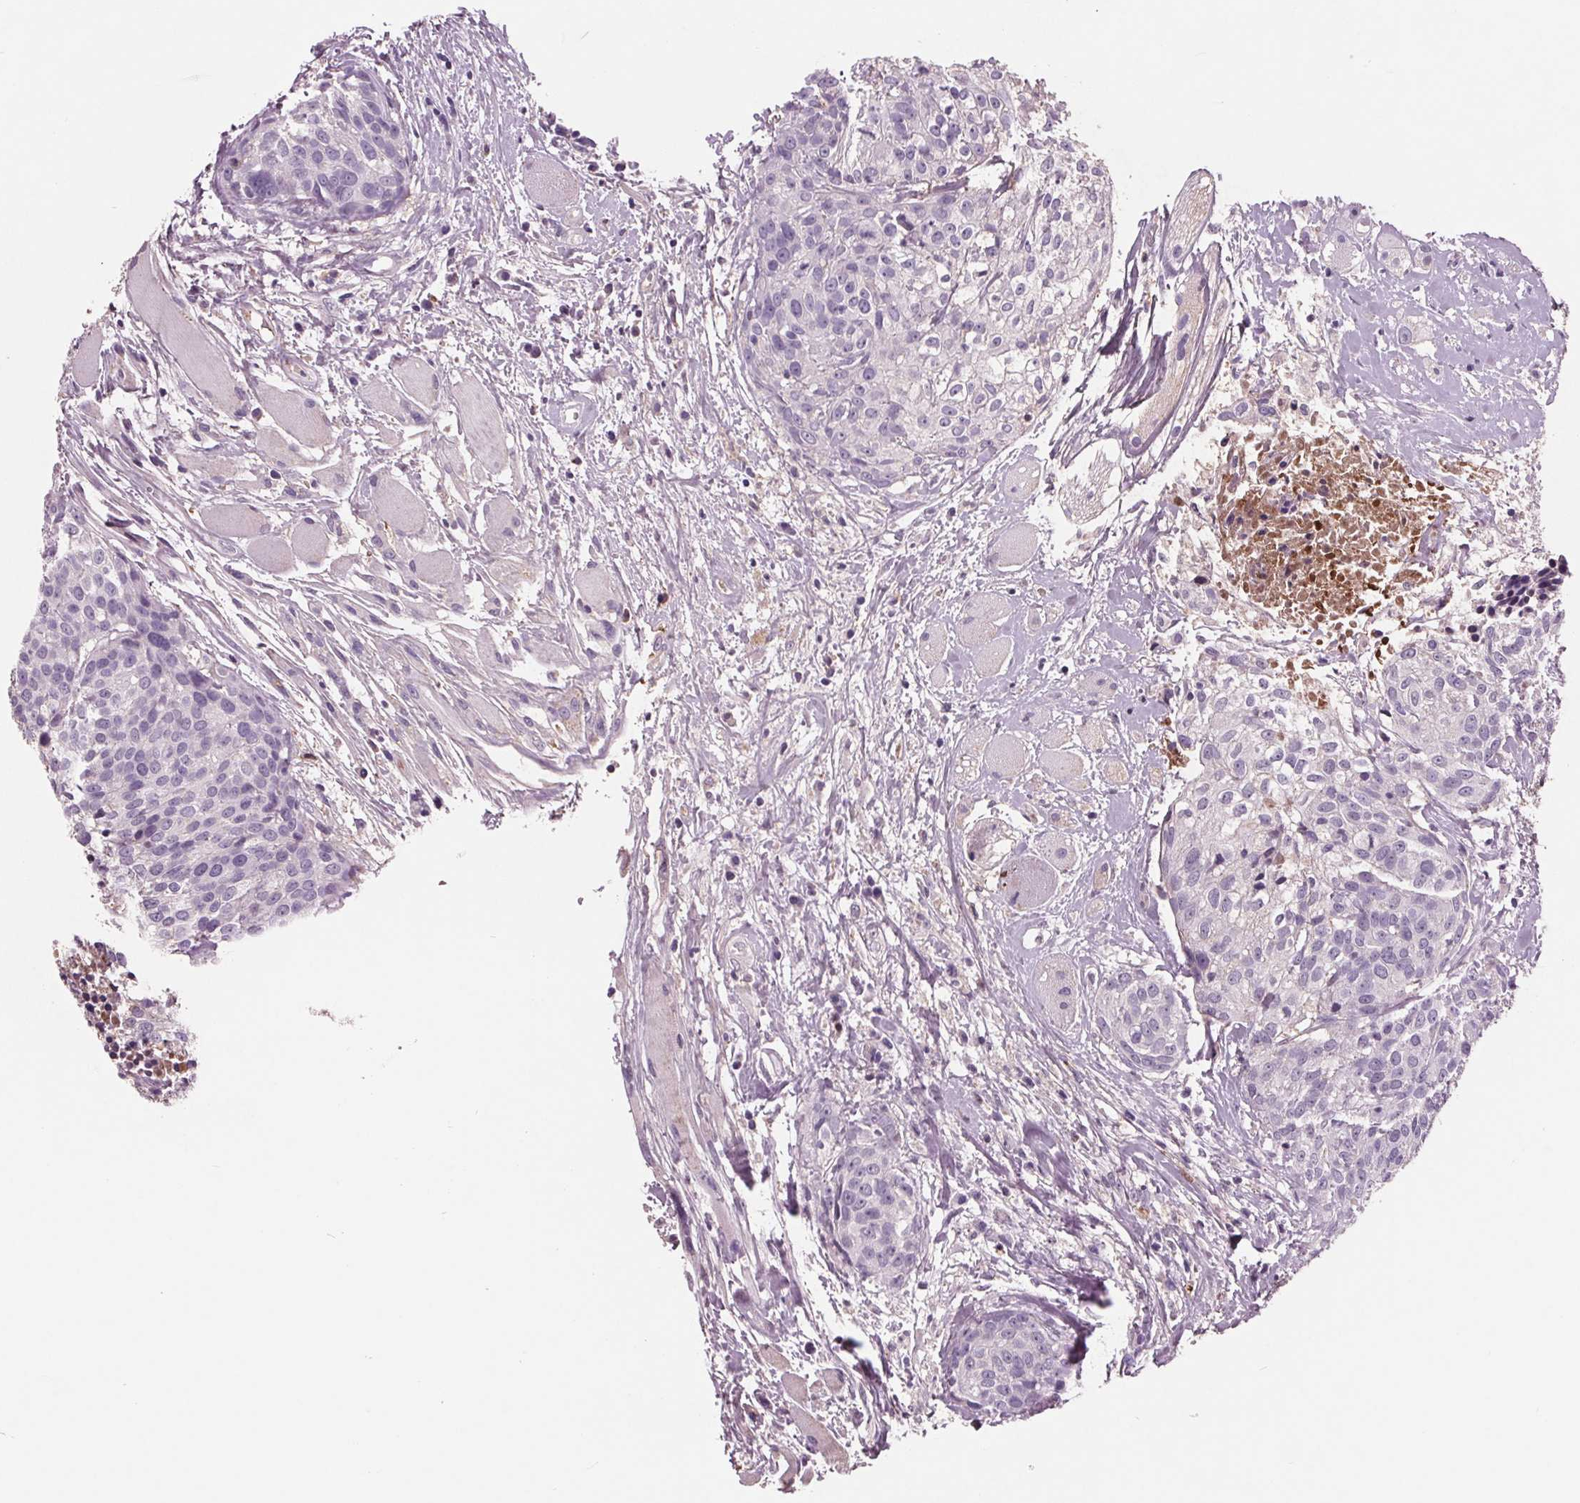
{"staining": {"intensity": "negative", "quantity": "none", "location": "none"}, "tissue": "head and neck cancer", "cell_type": "Tumor cells", "image_type": "cancer", "snomed": [{"axis": "morphology", "description": "Squamous cell carcinoma, NOS"}, {"axis": "topography", "description": "Oral tissue"}, {"axis": "topography", "description": "Head-Neck"}], "caption": "A high-resolution micrograph shows IHC staining of head and neck cancer (squamous cell carcinoma), which shows no significant expression in tumor cells.", "gene": "C6", "patient": {"sex": "male", "age": 64}}